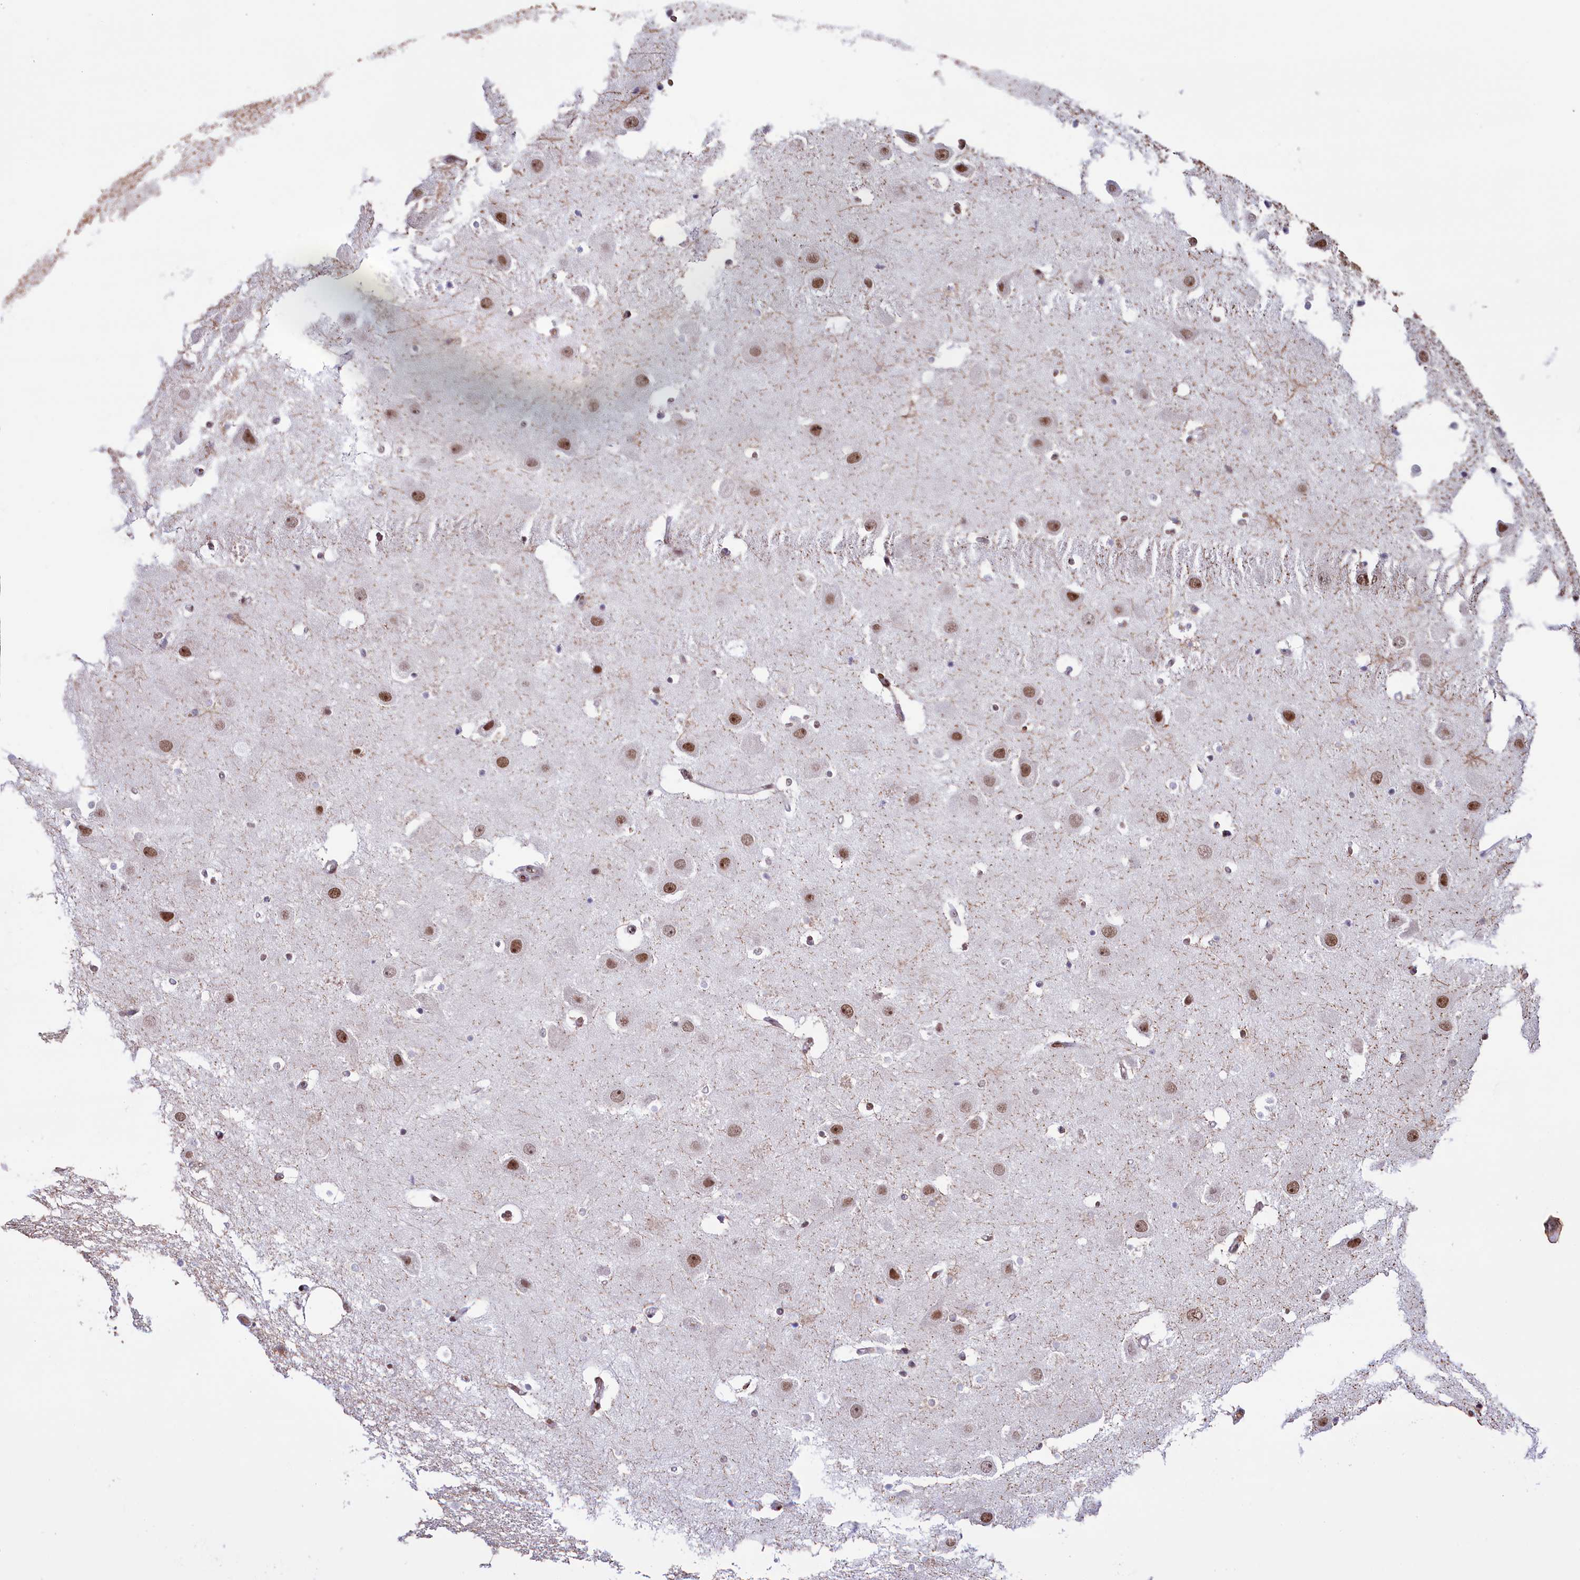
{"staining": {"intensity": "moderate", "quantity": "<25%", "location": "nuclear"}, "tissue": "hippocampus", "cell_type": "Glial cells", "image_type": "normal", "snomed": [{"axis": "morphology", "description": "Normal tissue, NOS"}, {"axis": "topography", "description": "Hippocampus"}], "caption": "Hippocampus stained with DAB immunohistochemistry (IHC) exhibits low levels of moderate nuclear expression in about <25% of glial cells. The staining was performed using DAB to visualize the protein expression in brown, while the nuclei were stained in blue with hematoxylin (Magnification: 20x).", "gene": "MPHOSPH8", "patient": {"sex": "female", "age": 52}}